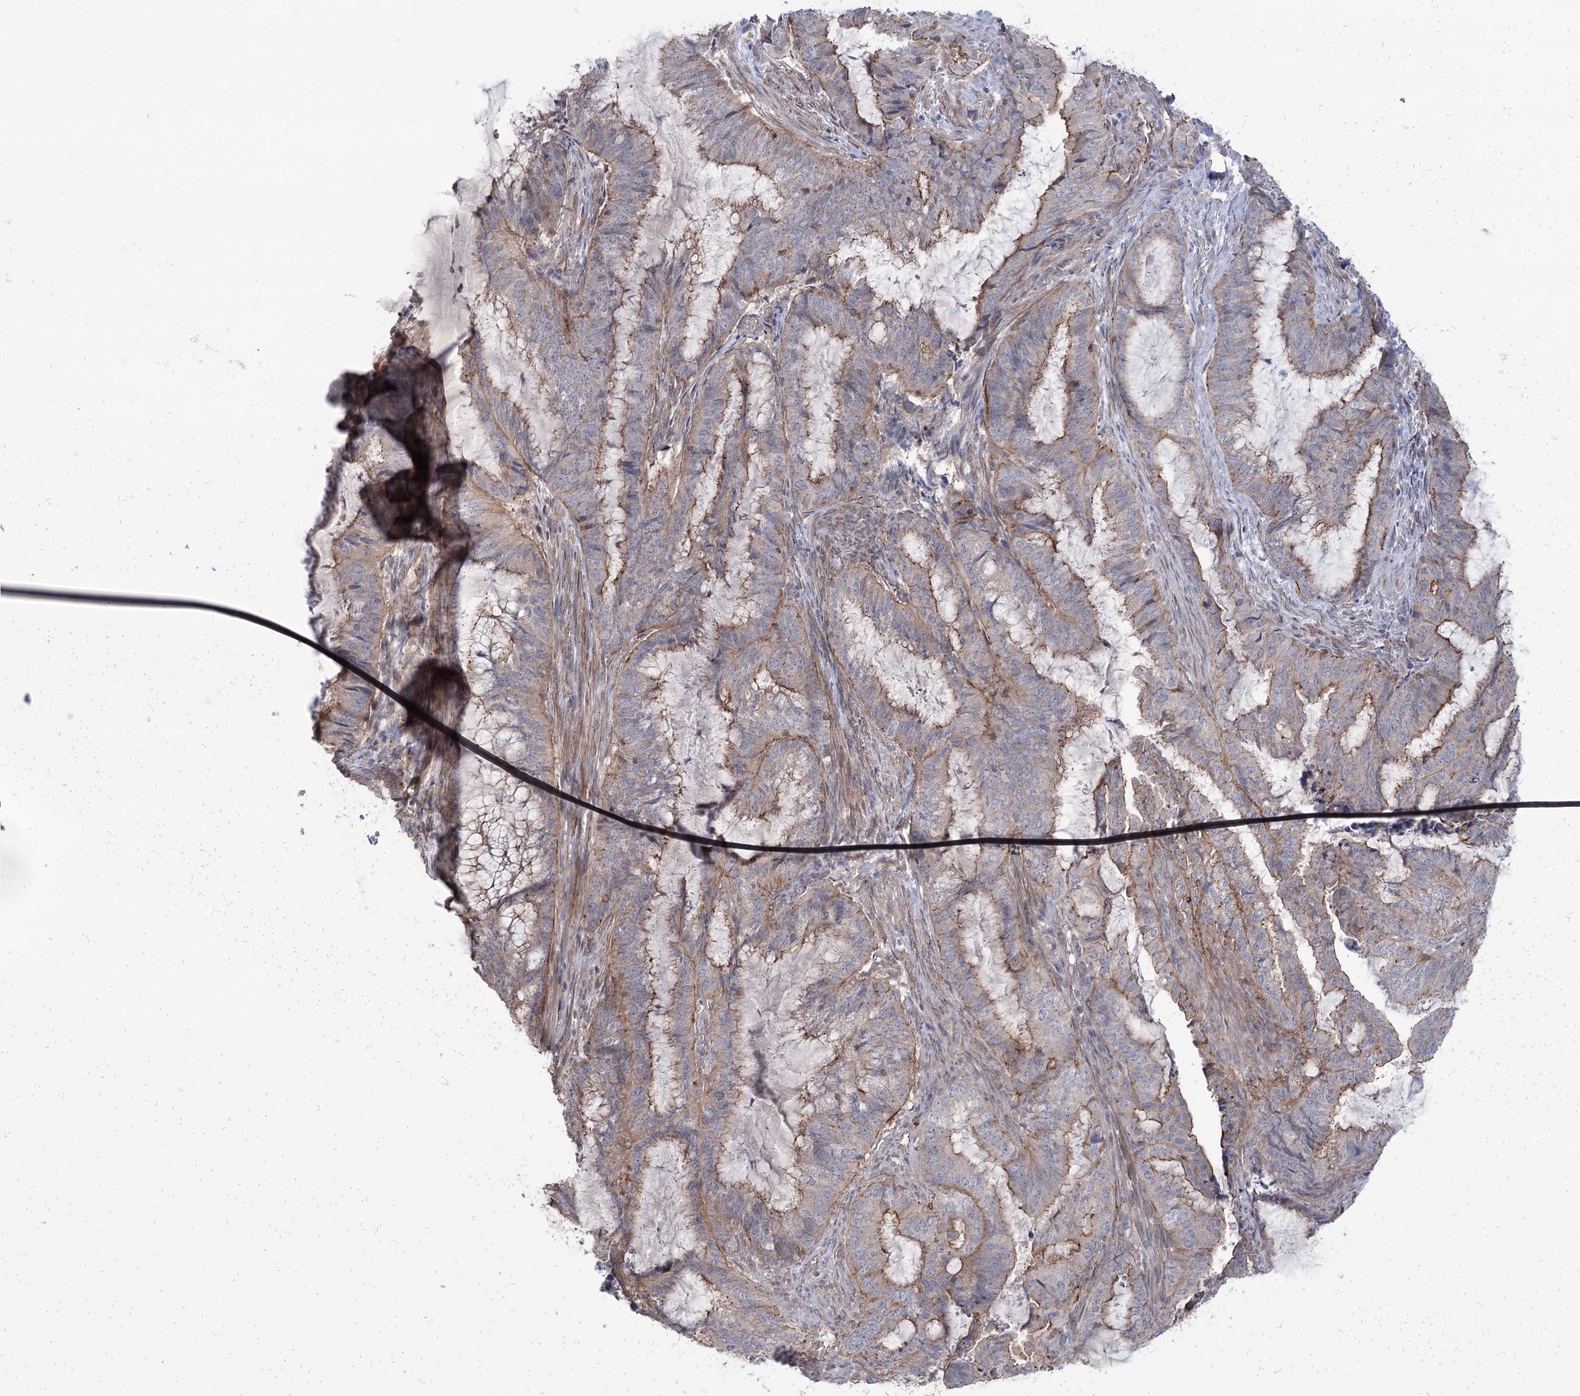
{"staining": {"intensity": "moderate", "quantity": "25%-75%", "location": "cytoplasmic/membranous"}, "tissue": "endometrial cancer", "cell_type": "Tumor cells", "image_type": "cancer", "snomed": [{"axis": "morphology", "description": "Adenocarcinoma, NOS"}, {"axis": "topography", "description": "Endometrium"}], "caption": "This photomicrograph shows immunohistochemistry staining of endometrial cancer (adenocarcinoma), with medium moderate cytoplasmic/membranous positivity in approximately 25%-75% of tumor cells.", "gene": "TRIM71", "patient": {"sex": "female", "age": 51}}